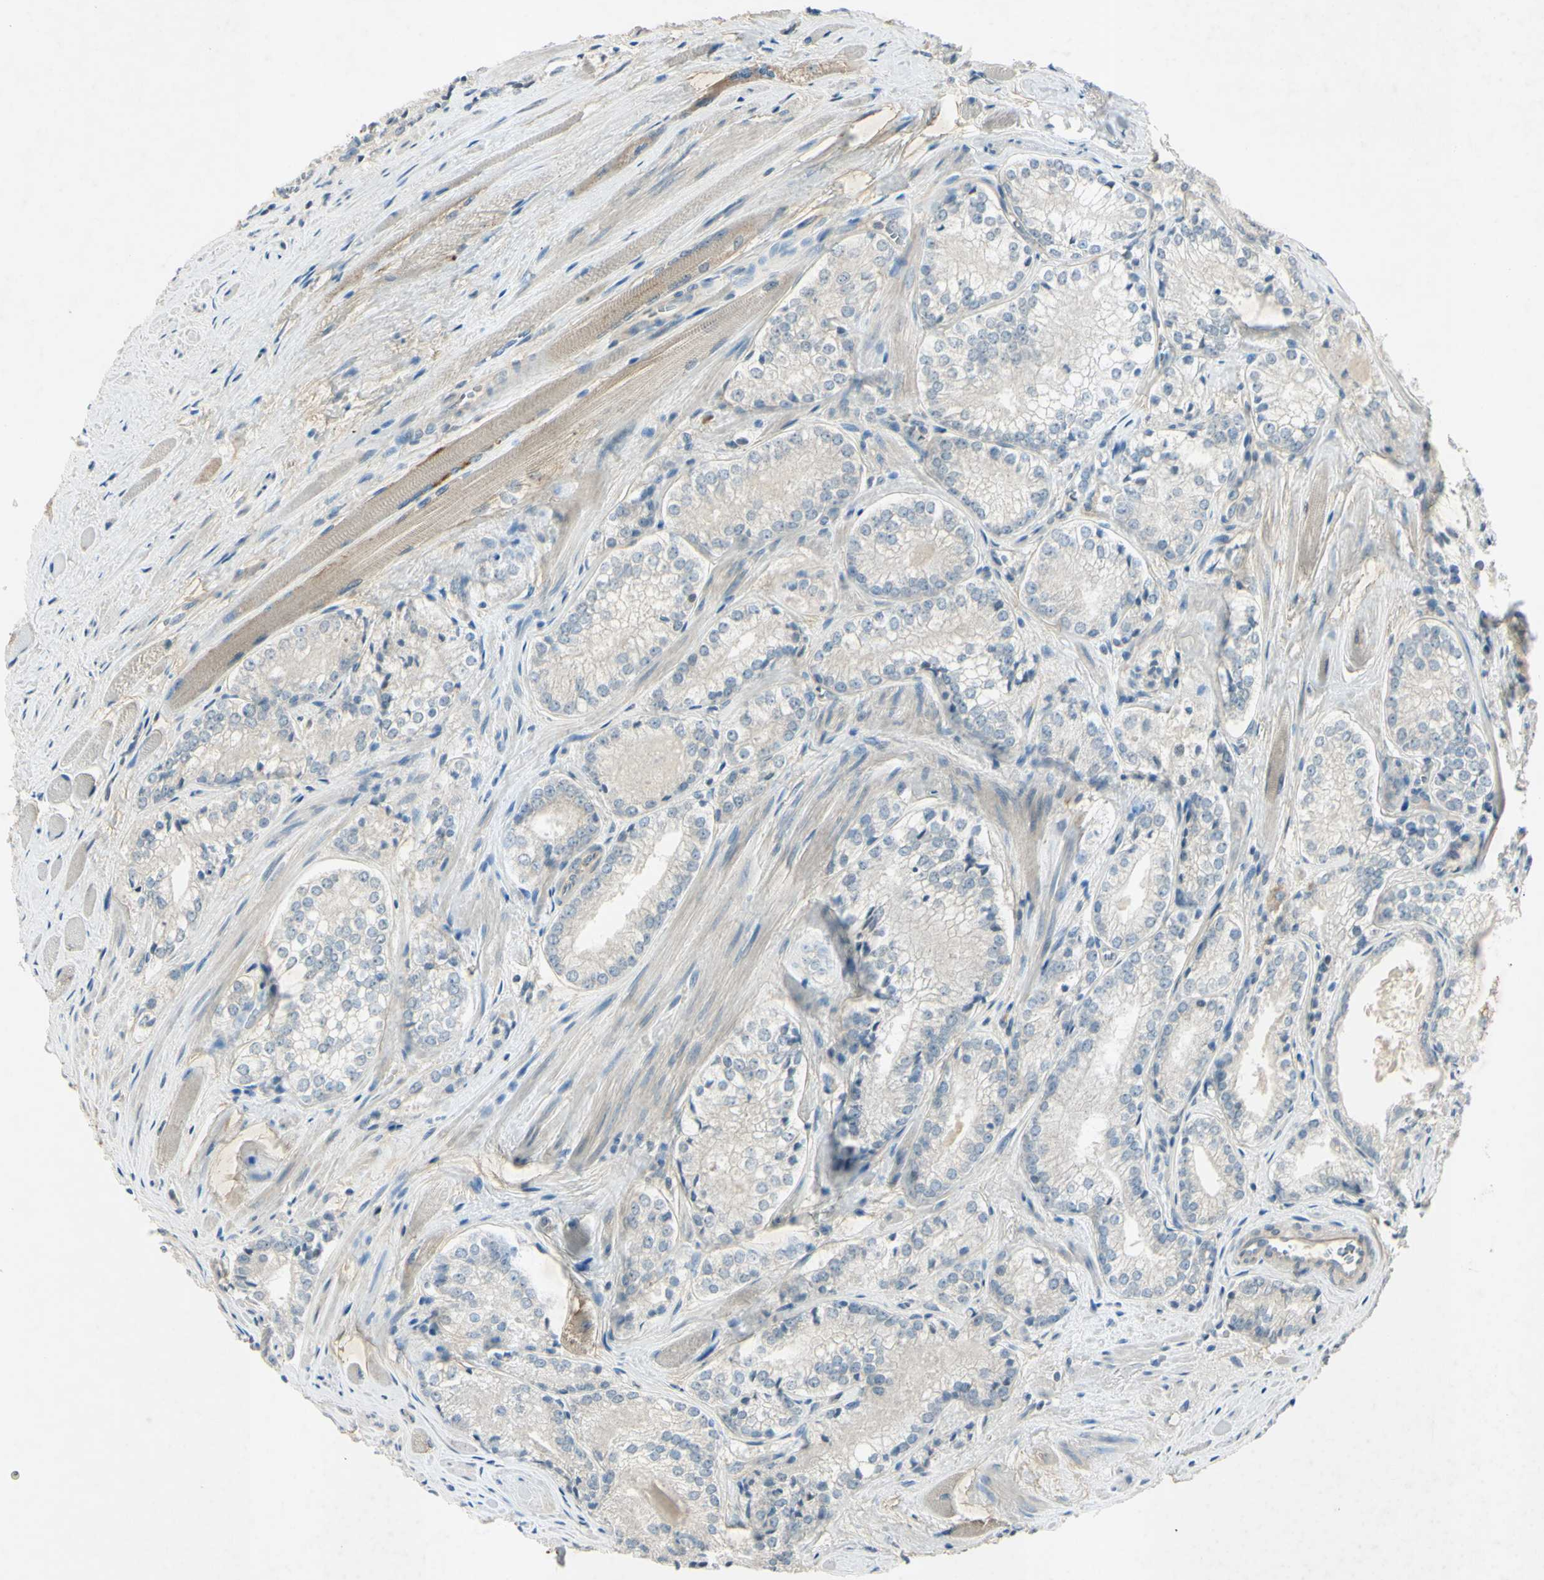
{"staining": {"intensity": "negative", "quantity": "none", "location": "none"}, "tissue": "prostate cancer", "cell_type": "Tumor cells", "image_type": "cancer", "snomed": [{"axis": "morphology", "description": "Adenocarcinoma, Low grade"}, {"axis": "topography", "description": "Prostate"}], "caption": "IHC of prostate cancer (low-grade adenocarcinoma) demonstrates no positivity in tumor cells.", "gene": "AATK", "patient": {"sex": "male", "age": 60}}